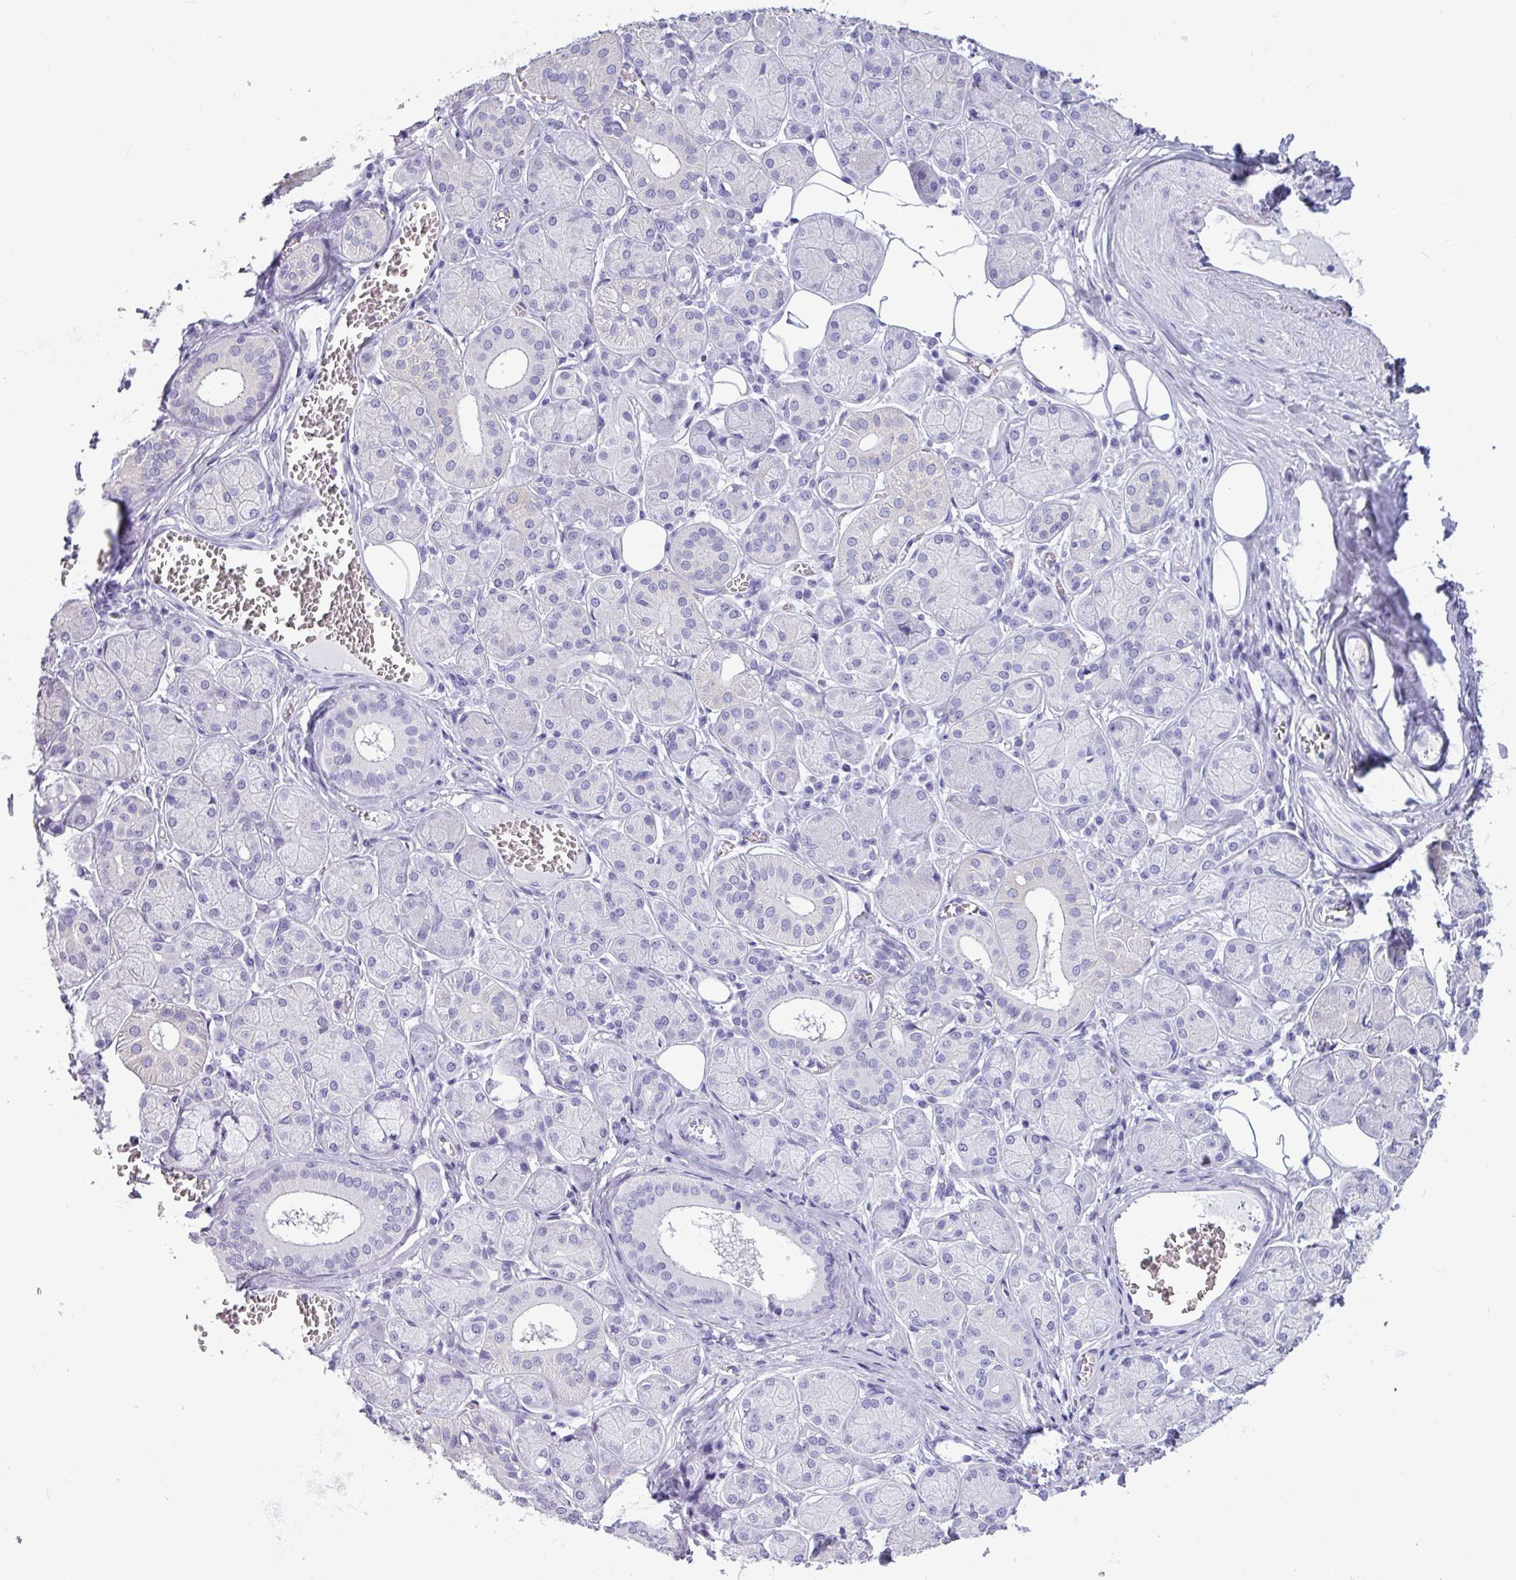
{"staining": {"intensity": "weak", "quantity": "<25%", "location": "cytoplasmic/membranous"}, "tissue": "salivary gland", "cell_type": "Glandular cells", "image_type": "normal", "snomed": [{"axis": "morphology", "description": "Squamous cell carcinoma, NOS"}, {"axis": "topography", "description": "Skin"}, {"axis": "topography", "description": "Head-Neck"}], "caption": "DAB (3,3'-diaminobenzidine) immunohistochemical staining of benign human salivary gland demonstrates no significant expression in glandular cells.", "gene": "CAMK1", "patient": {"sex": "male", "age": 80}}